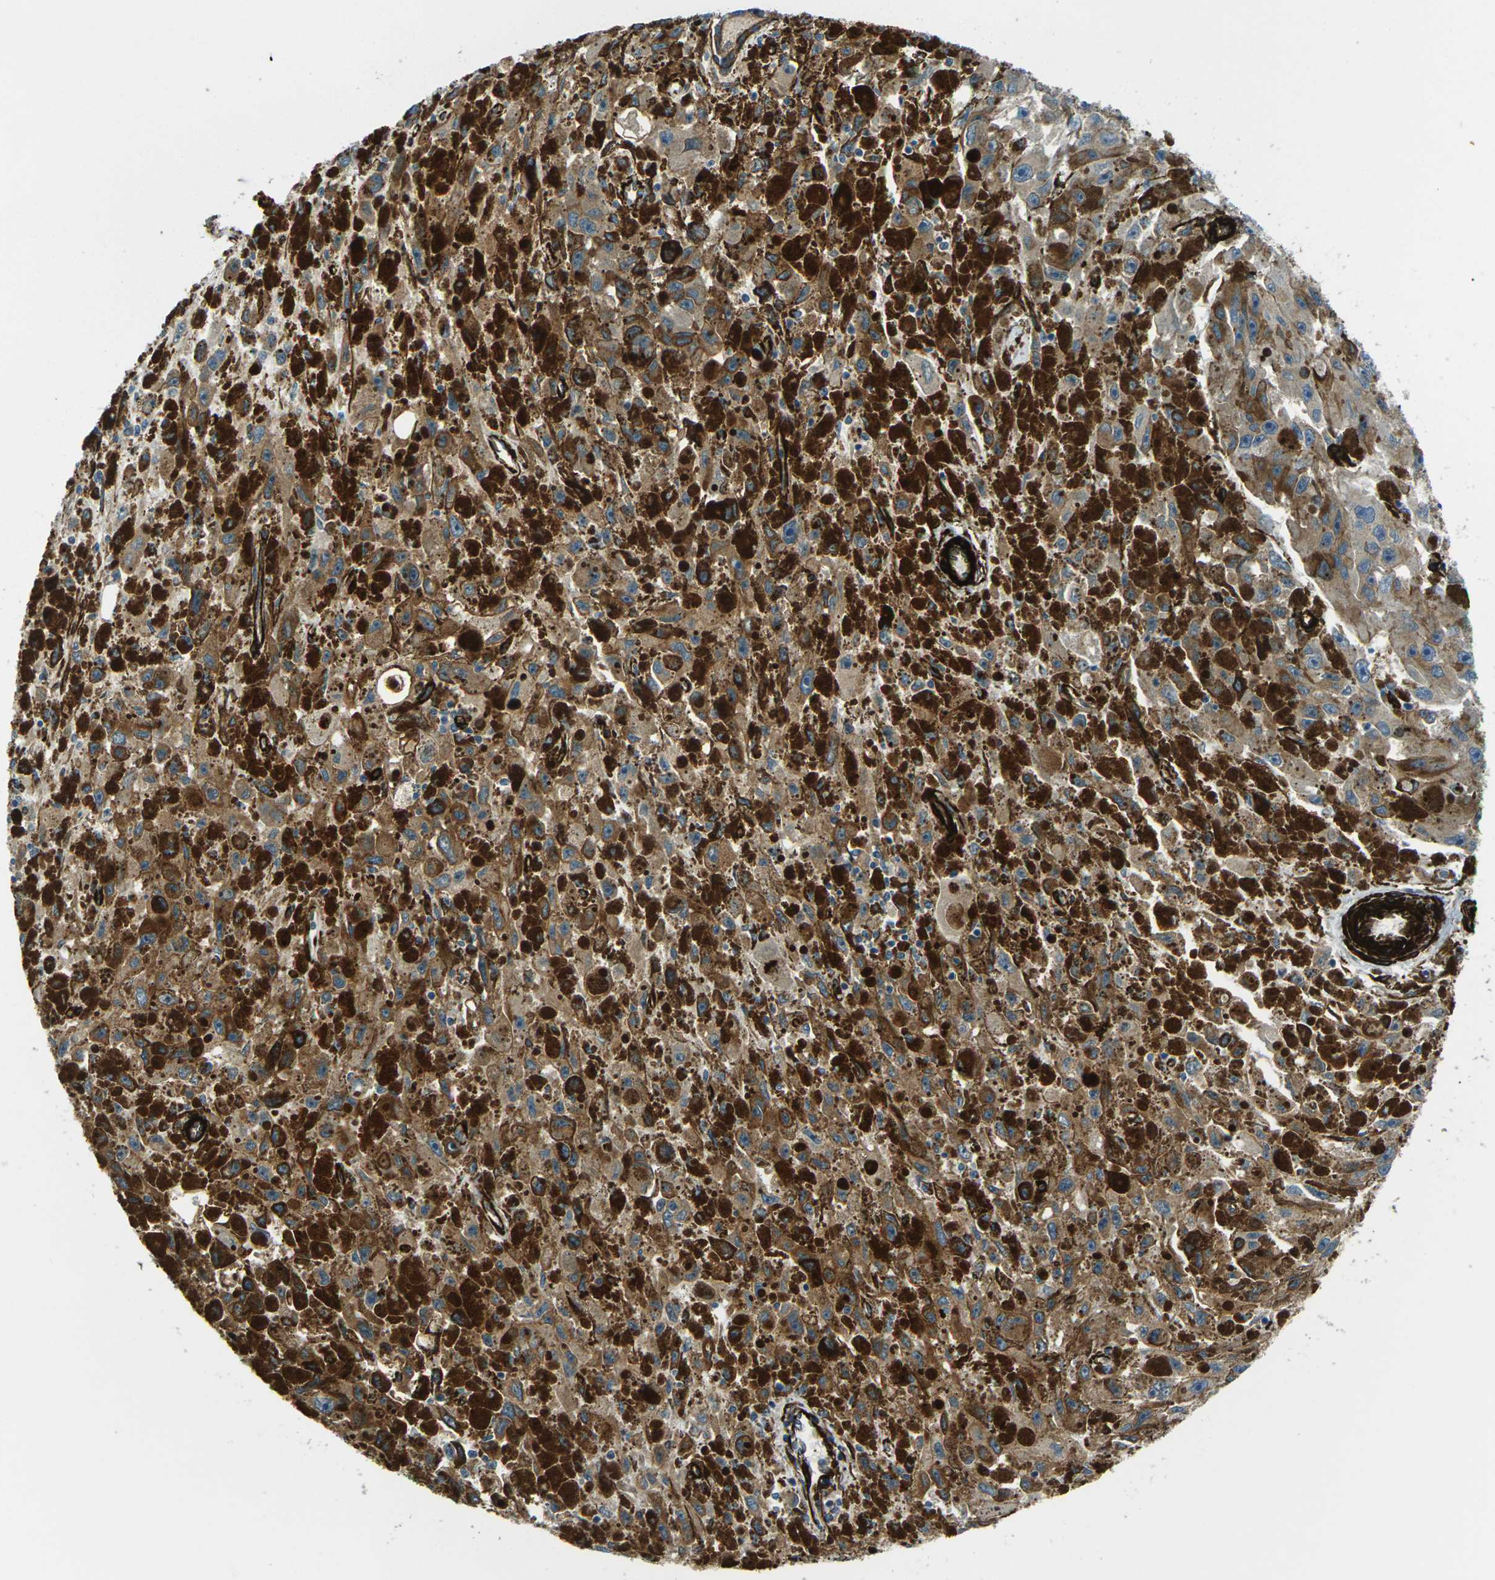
{"staining": {"intensity": "moderate", "quantity": ">75%", "location": "cytoplasmic/membranous"}, "tissue": "melanoma", "cell_type": "Tumor cells", "image_type": "cancer", "snomed": [{"axis": "morphology", "description": "Malignant melanoma, NOS"}, {"axis": "topography", "description": "Skin"}], "caption": "High-power microscopy captured an immunohistochemistry histopathology image of malignant melanoma, revealing moderate cytoplasmic/membranous positivity in about >75% of tumor cells.", "gene": "GRAMD1C", "patient": {"sex": "female", "age": 104}}